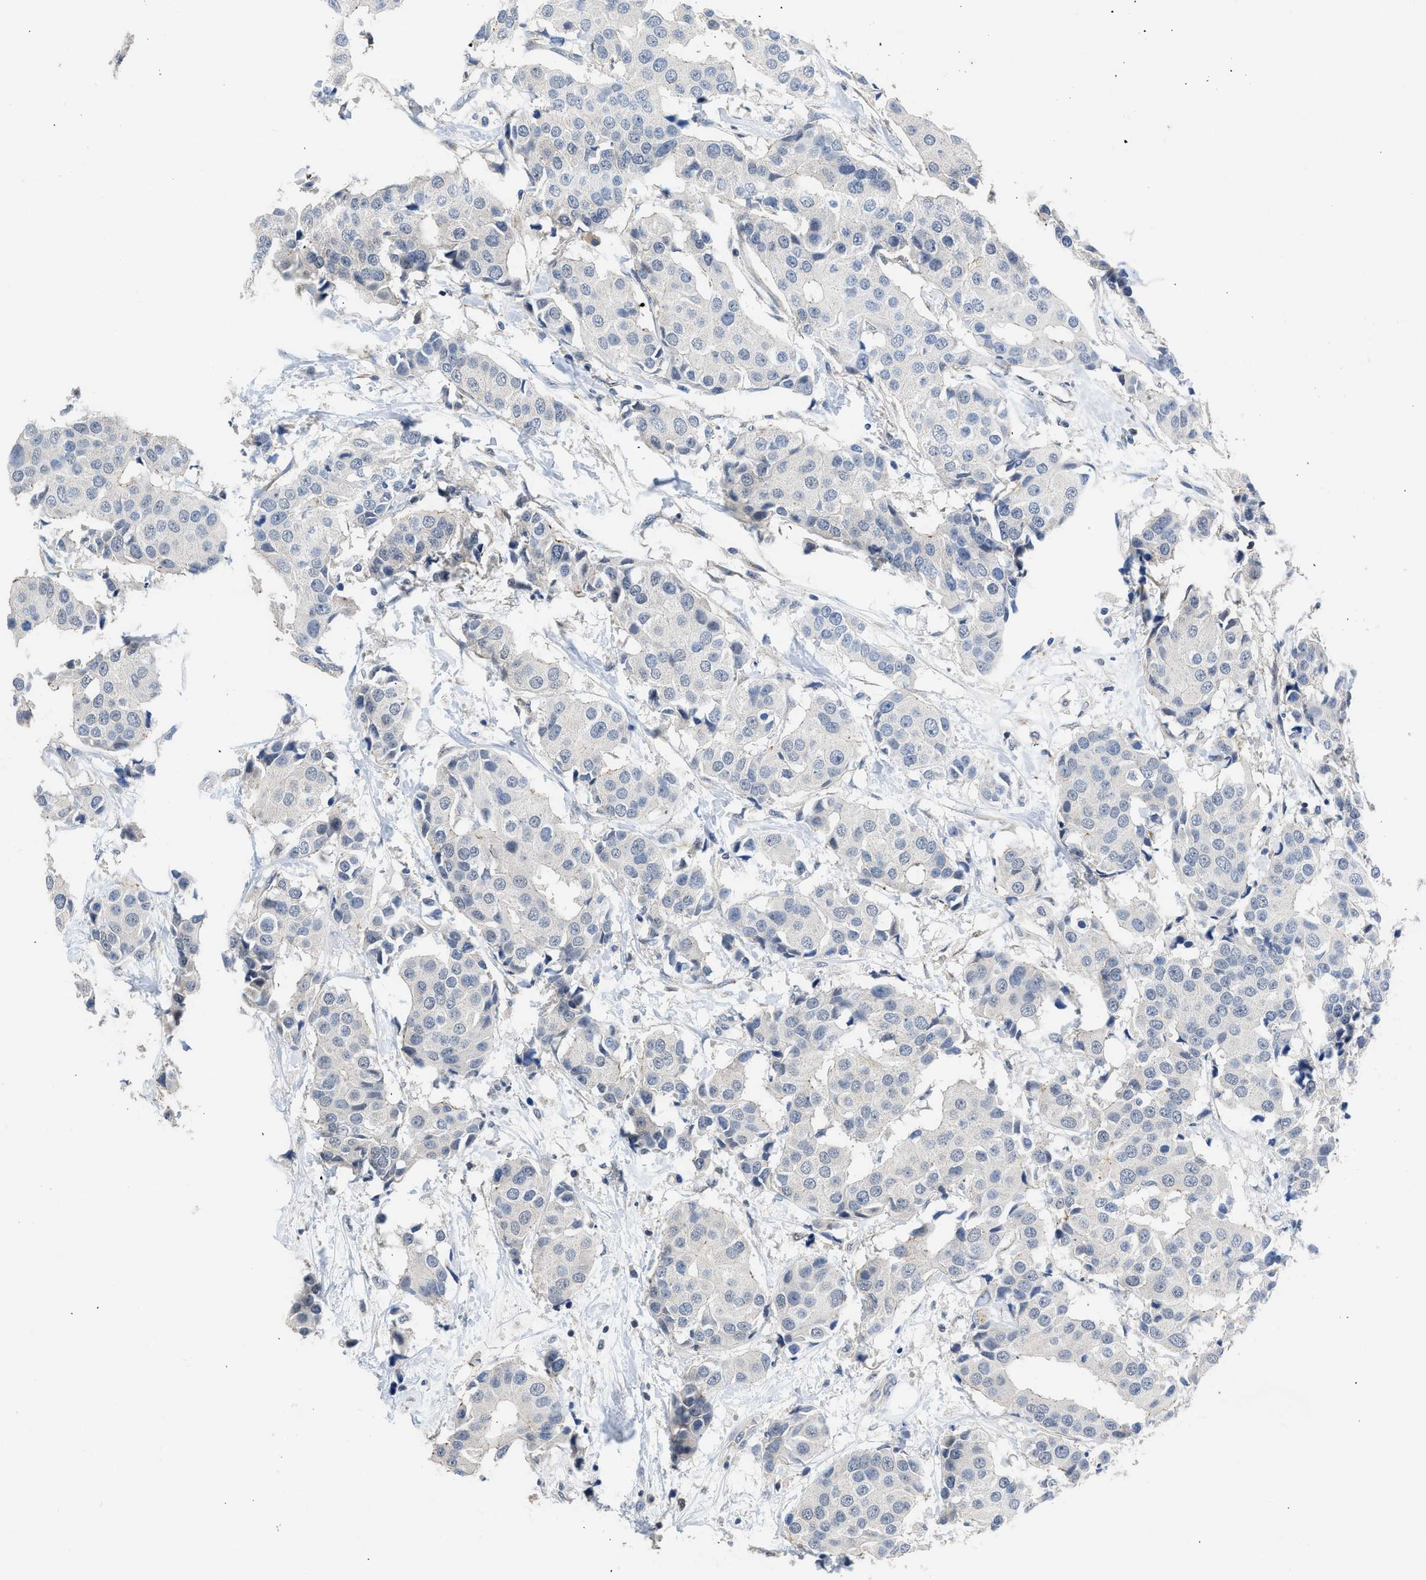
{"staining": {"intensity": "negative", "quantity": "none", "location": "none"}, "tissue": "breast cancer", "cell_type": "Tumor cells", "image_type": "cancer", "snomed": [{"axis": "morphology", "description": "Normal tissue, NOS"}, {"axis": "morphology", "description": "Duct carcinoma"}, {"axis": "topography", "description": "Breast"}], "caption": "Immunohistochemistry (IHC) of human breast cancer (invasive ductal carcinoma) demonstrates no staining in tumor cells.", "gene": "CSF3R", "patient": {"sex": "female", "age": 39}}